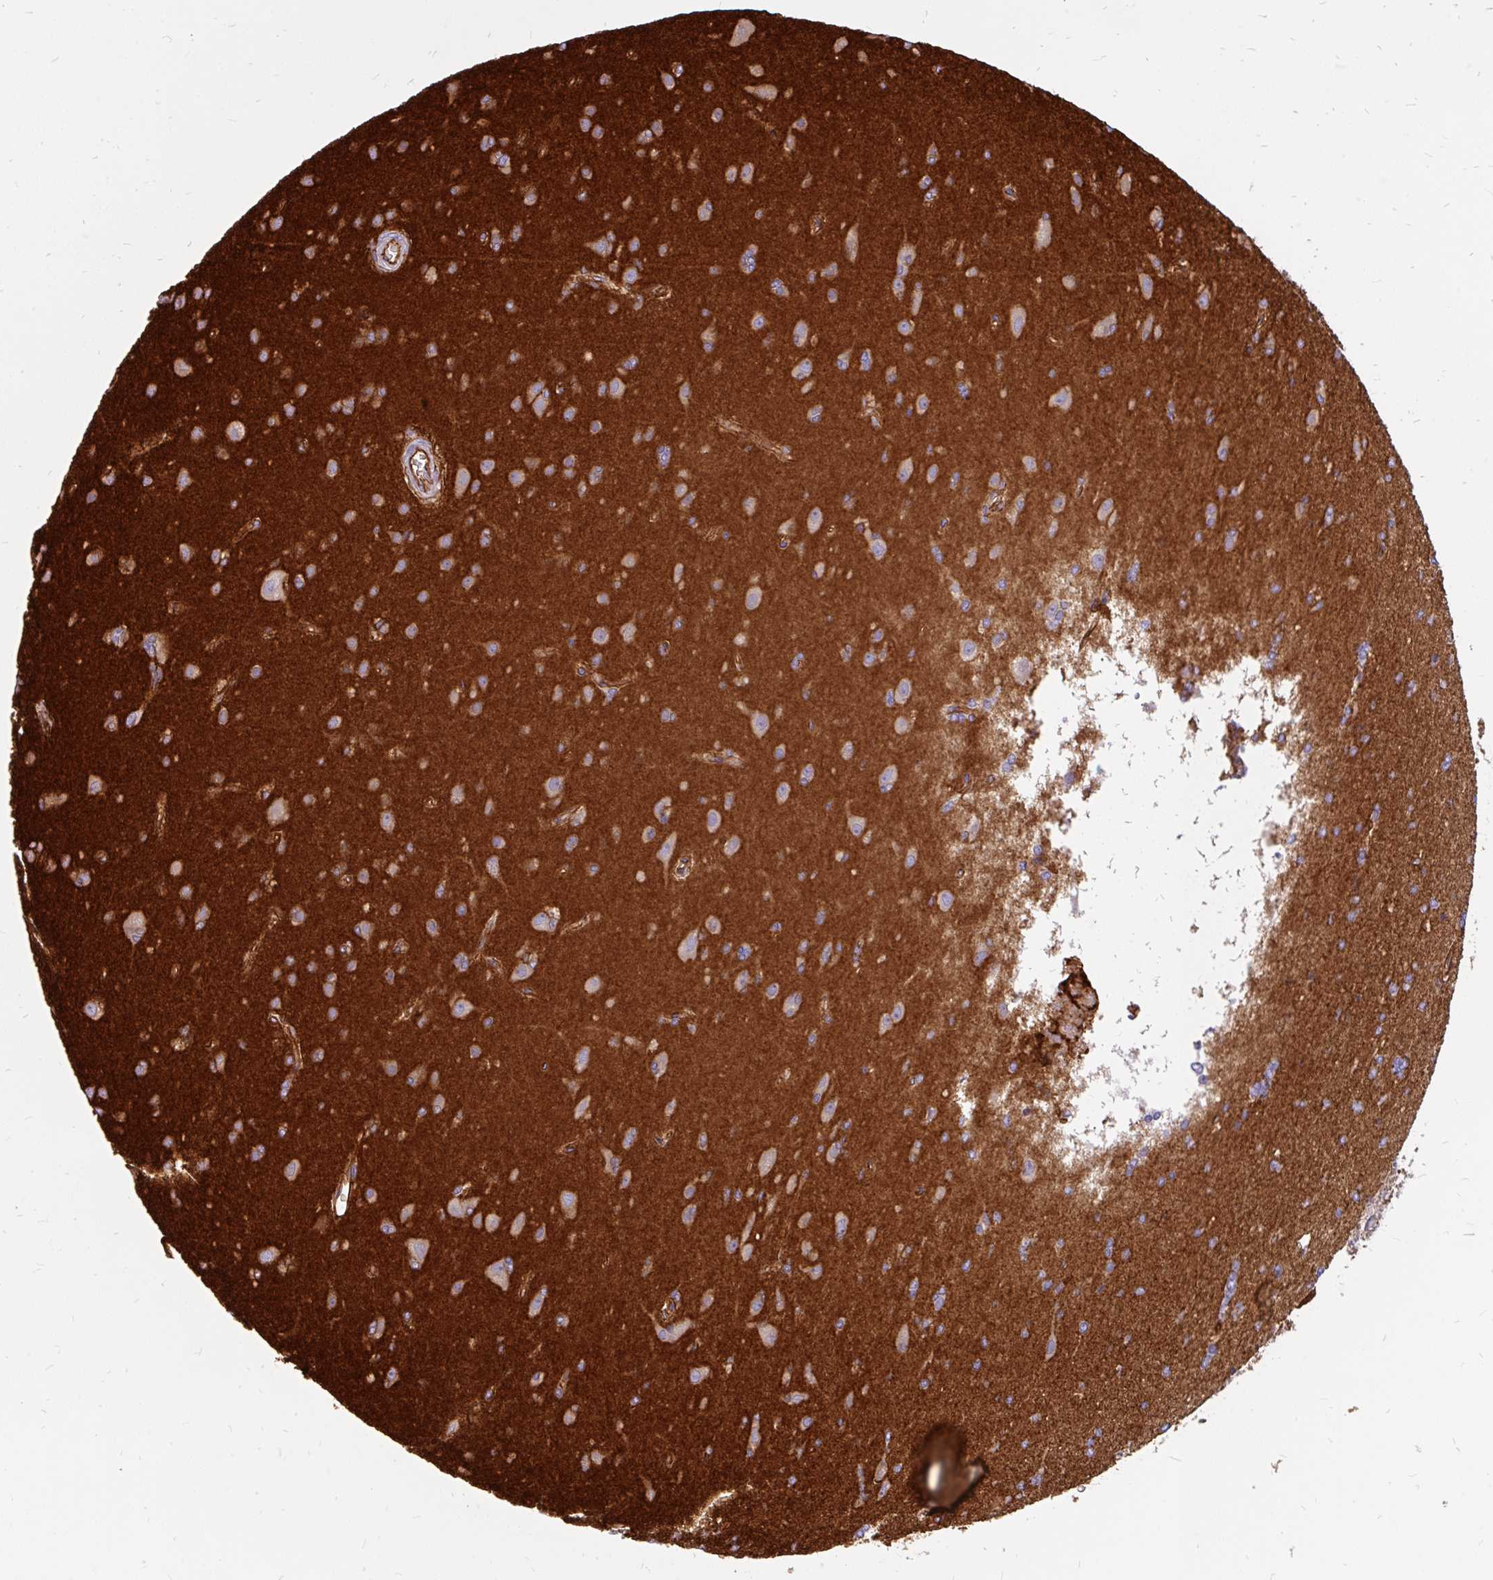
{"staining": {"intensity": "negative", "quantity": "none", "location": "none"}, "tissue": "glioma", "cell_type": "Tumor cells", "image_type": "cancer", "snomed": [{"axis": "morphology", "description": "Glioma, malignant, High grade"}, {"axis": "topography", "description": "Brain"}], "caption": "This micrograph is of malignant glioma (high-grade) stained with IHC to label a protein in brown with the nuclei are counter-stained blue. There is no positivity in tumor cells.", "gene": "MAP1LC3B", "patient": {"sex": "male", "age": 67}}